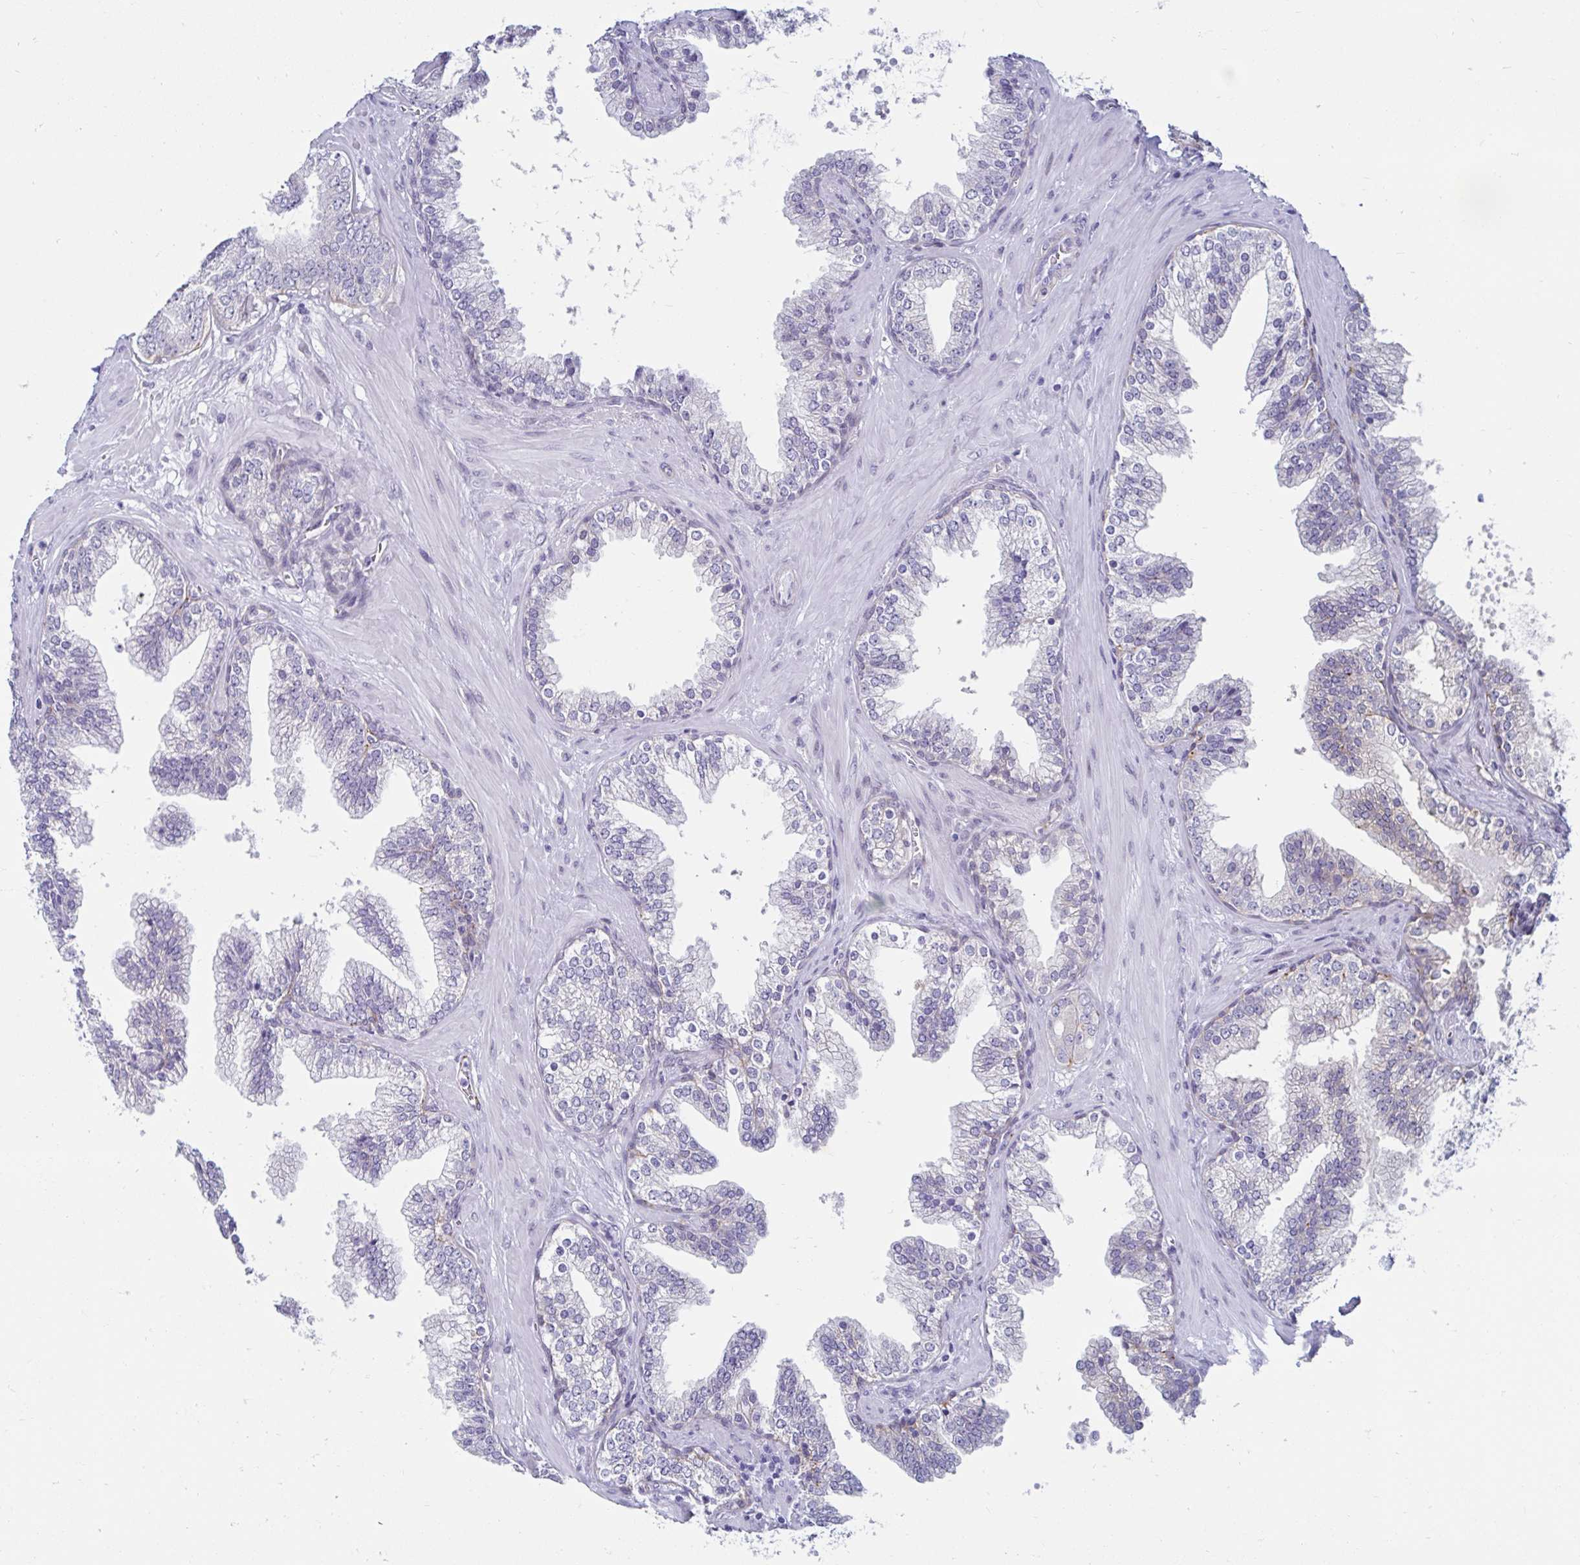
{"staining": {"intensity": "negative", "quantity": "none", "location": "none"}, "tissue": "prostate cancer", "cell_type": "Tumor cells", "image_type": "cancer", "snomed": [{"axis": "morphology", "description": "Adenocarcinoma, High grade"}, {"axis": "topography", "description": "Prostate"}], "caption": "The micrograph reveals no staining of tumor cells in prostate cancer (adenocarcinoma (high-grade)).", "gene": "ANKRD62", "patient": {"sex": "male", "age": 65}}